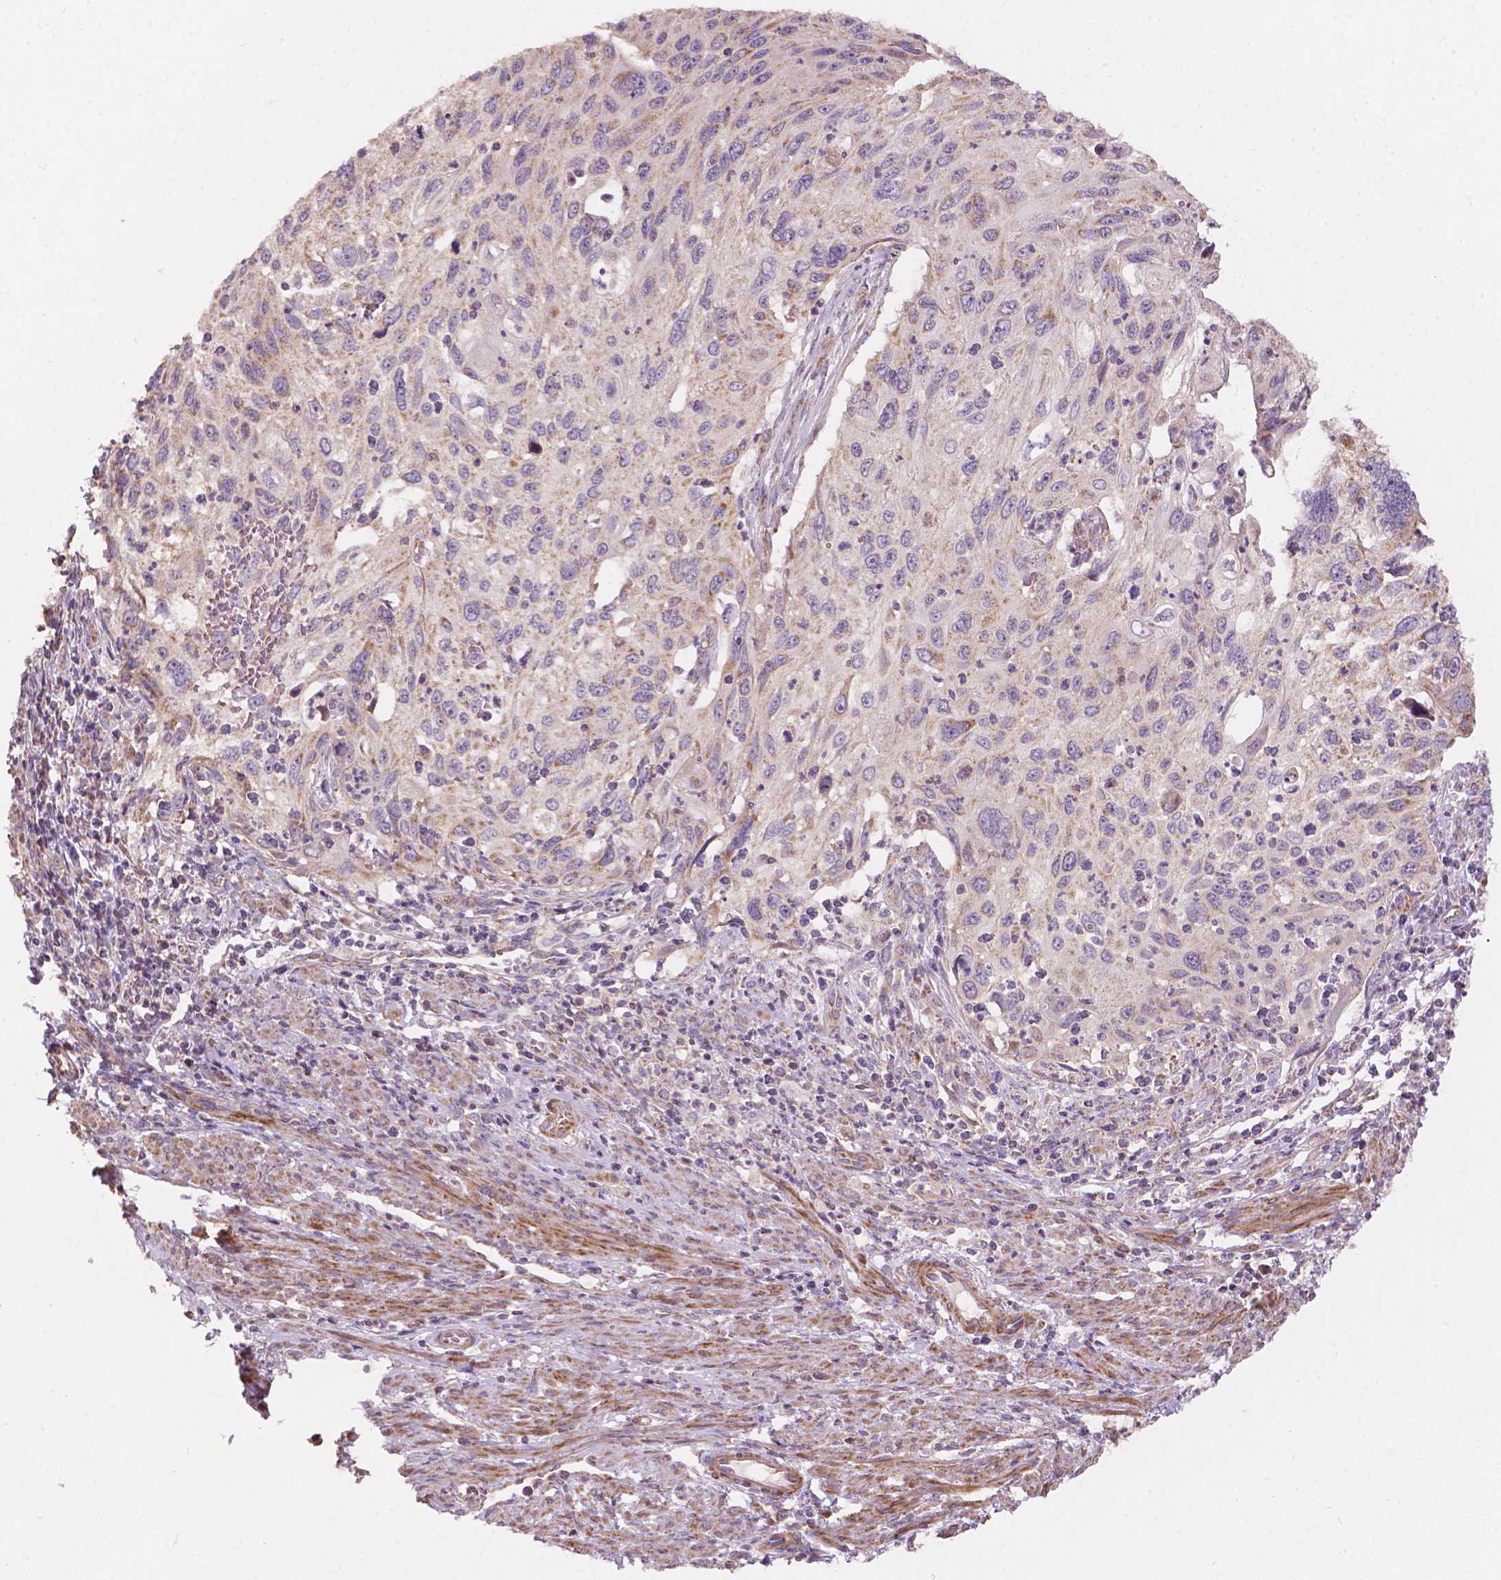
{"staining": {"intensity": "weak", "quantity": "25%-75%", "location": "cytoplasmic/membranous"}, "tissue": "cervical cancer", "cell_type": "Tumor cells", "image_type": "cancer", "snomed": [{"axis": "morphology", "description": "Squamous cell carcinoma, NOS"}, {"axis": "topography", "description": "Cervix"}], "caption": "Protein expression analysis of cervical squamous cell carcinoma displays weak cytoplasmic/membranous expression in about 25%-75% of tumor cells. Nuclei are stained in blue.", "gene": "NDUFA10", "patient": {"sex": "female", "age": 70}}